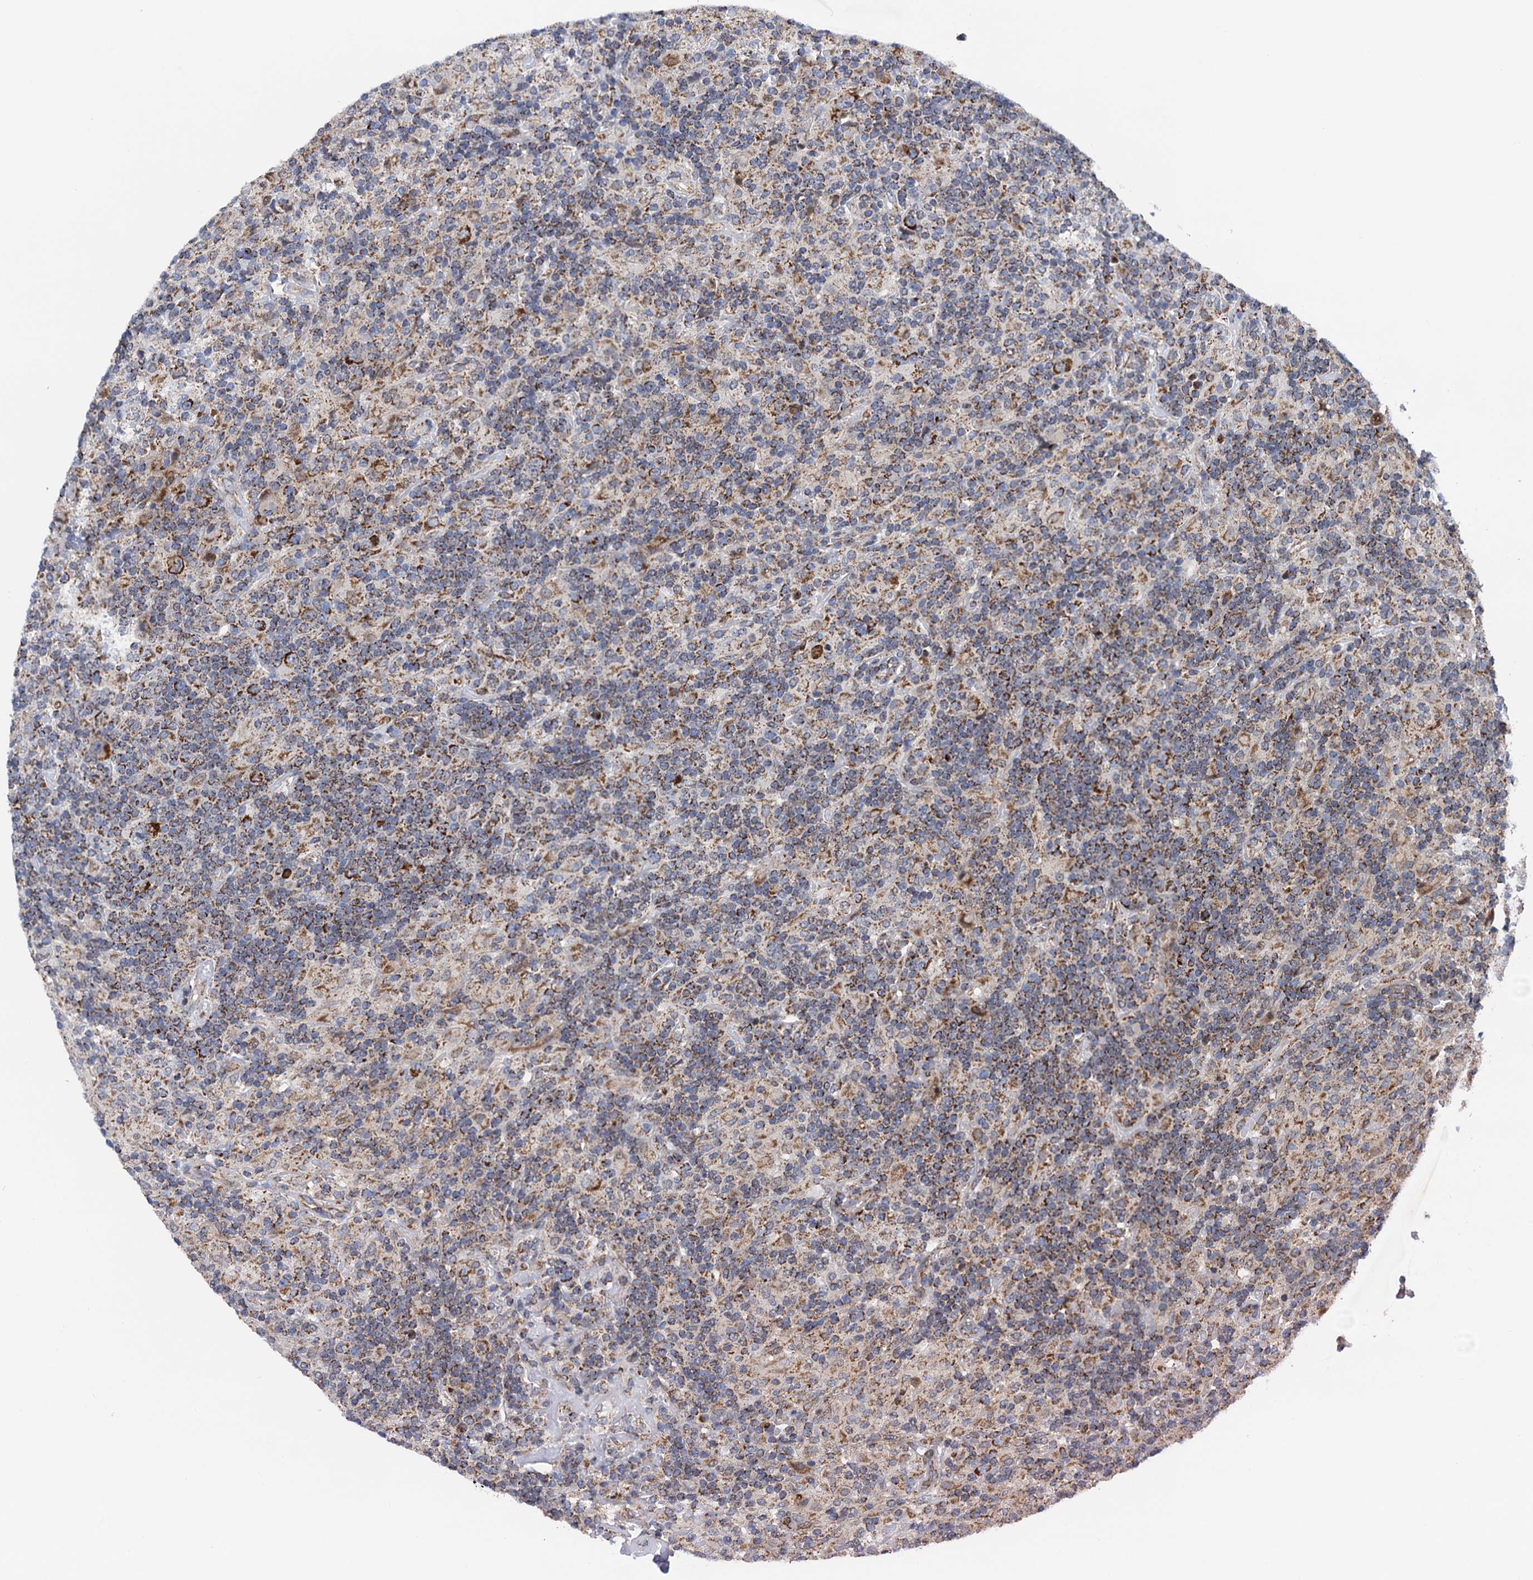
{"staining": {"intensity": "moderate", "quantity": ">75%", "location": "cytoplasmic/membranous"}, "tissue": "lymphoma", "cell_type": "Tumor cells", "image_type": "cancer", "snomed": [{"axis": "morphology", "description": "Hodgkin's disease, NOS"}, {"axis": "topography", "description": "Lymph node"}], "caption": "Hodgkin's disease was stained to show a protein in brown. There is medium levels of moderate cytoplasmic/membranous positivity in approximately >75% of tumor cells.", "gene": "PTCD3", "patient": {"sex": "male", "age": 70}}